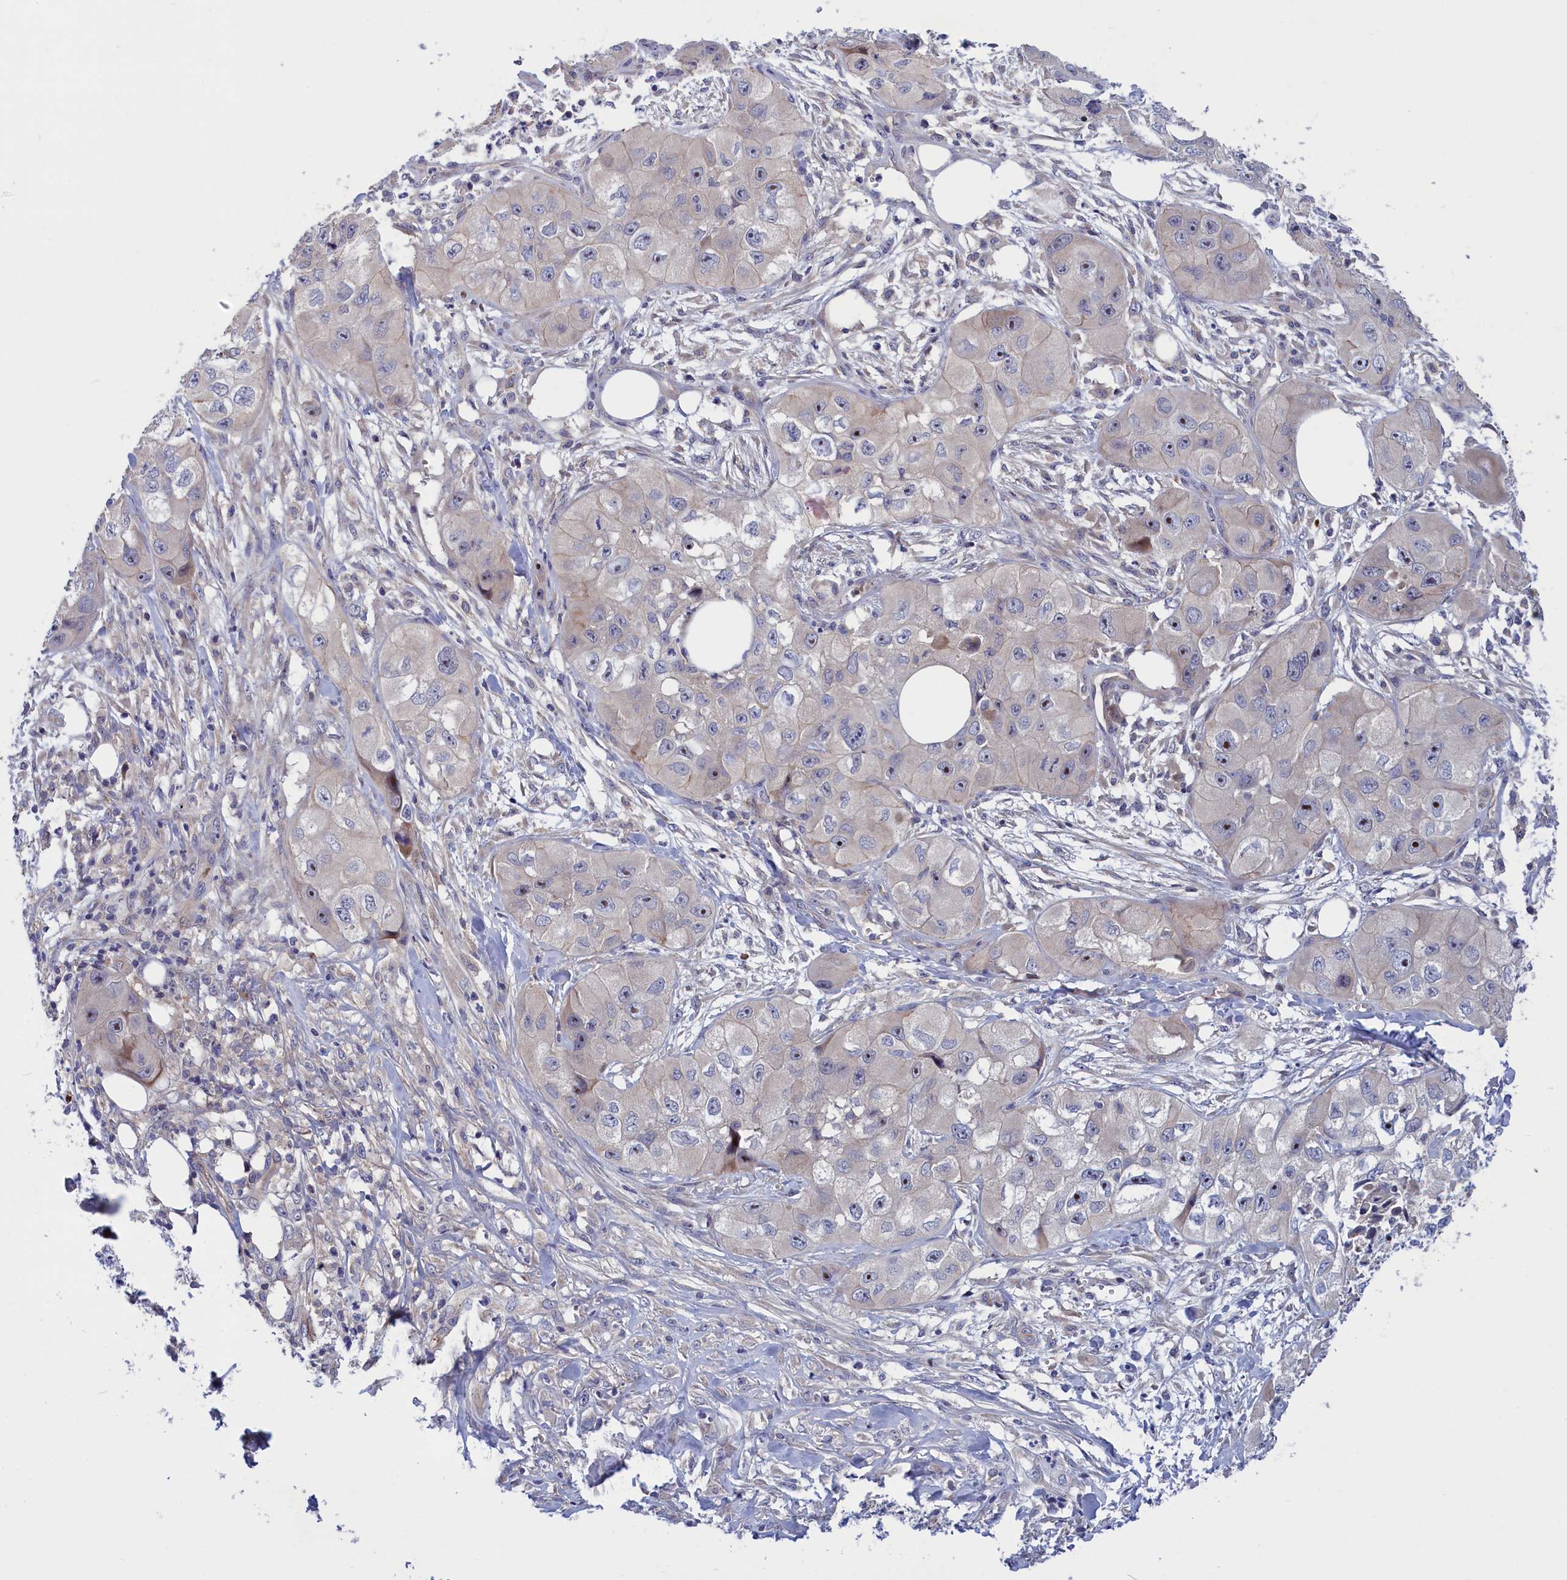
{"staining": {"intensity": "strong", "quantity": "<25%", "location": "nuclear"}, "tissue": "skin cancer", "cell_type": "Tumor cells", "image_type": "cancer", "snomed": [{"axis": "morphology", "description": "Squamous cell carcinoma, NOS"}, {"axis": "topography", "description": "Skin"}, {"axis": "topography", "description": "Subcutis"}], "caption": "Immunohistochemistry (IHC) (DAB) staining of human skin squamous cell carcinoma shows strong nuclear protein positivity in approximately <25% of tumor cells.", "gene": "CRACD", "patient": {"sex": "male", "age": 73}}